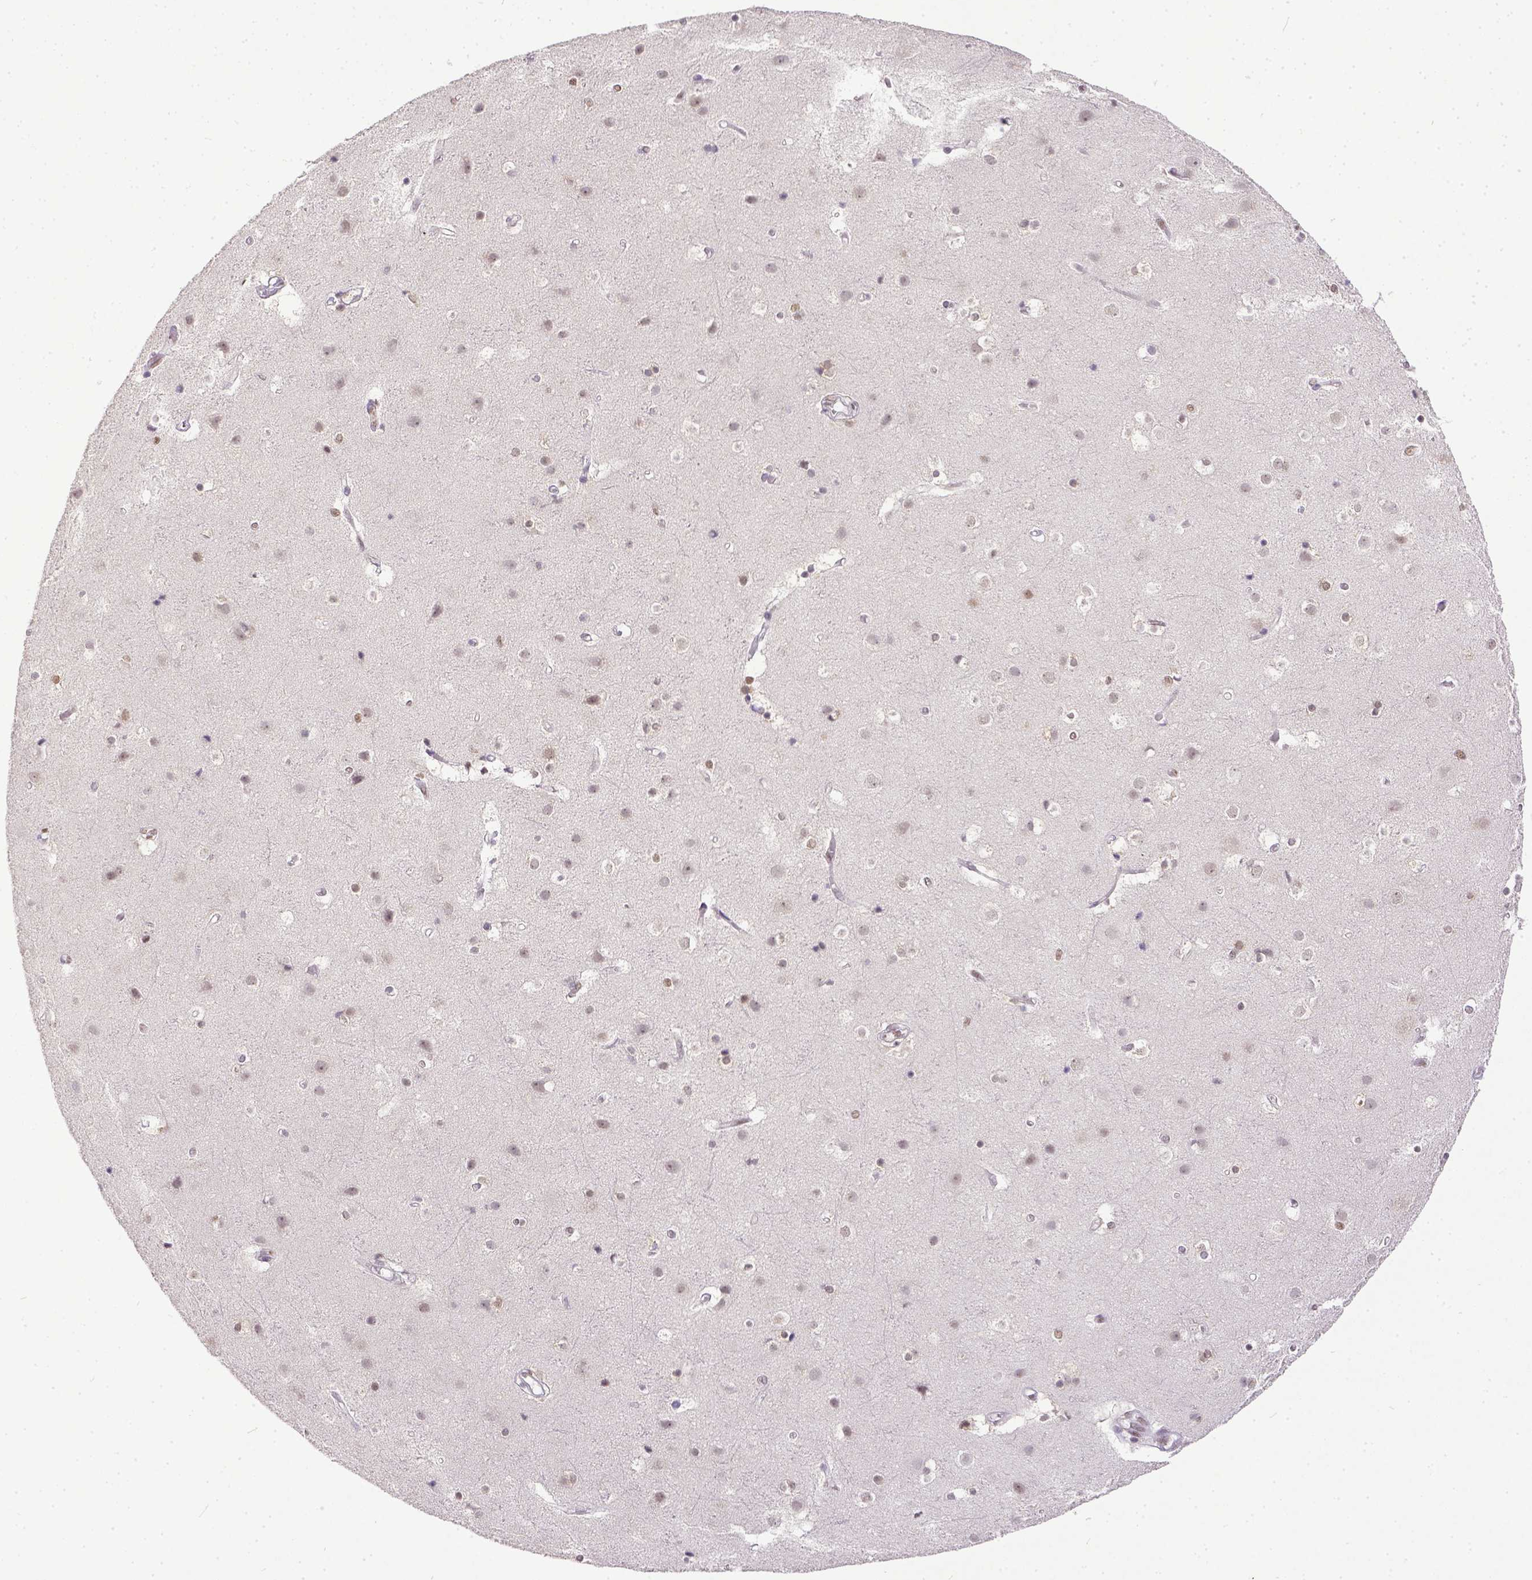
{"staining": {"intensity": "moderate", "quantity": ">75%", "location": "nuclear"}, "tissue": "cerebral cortex", "cell_type": "Endothelial cells", "image_type": "normal", "snomed": [{"axis": "morphology", "description": "Normal tissue, NOS"}, {"axis": "topography", "description": "Cerebral cortex"}], "caption": "Immunohistochemistry image of unremarkable cerebral cortex: cerebral cortex stained using immunohistochemistry (IHC) demonstrates medium levels of moderate protein expression localized specifically in the nuclear of endothelial cells, appearing as a nuclear brown color.", "gene": "ERCC1", "patient": {"sex": "female", "age": 52}}